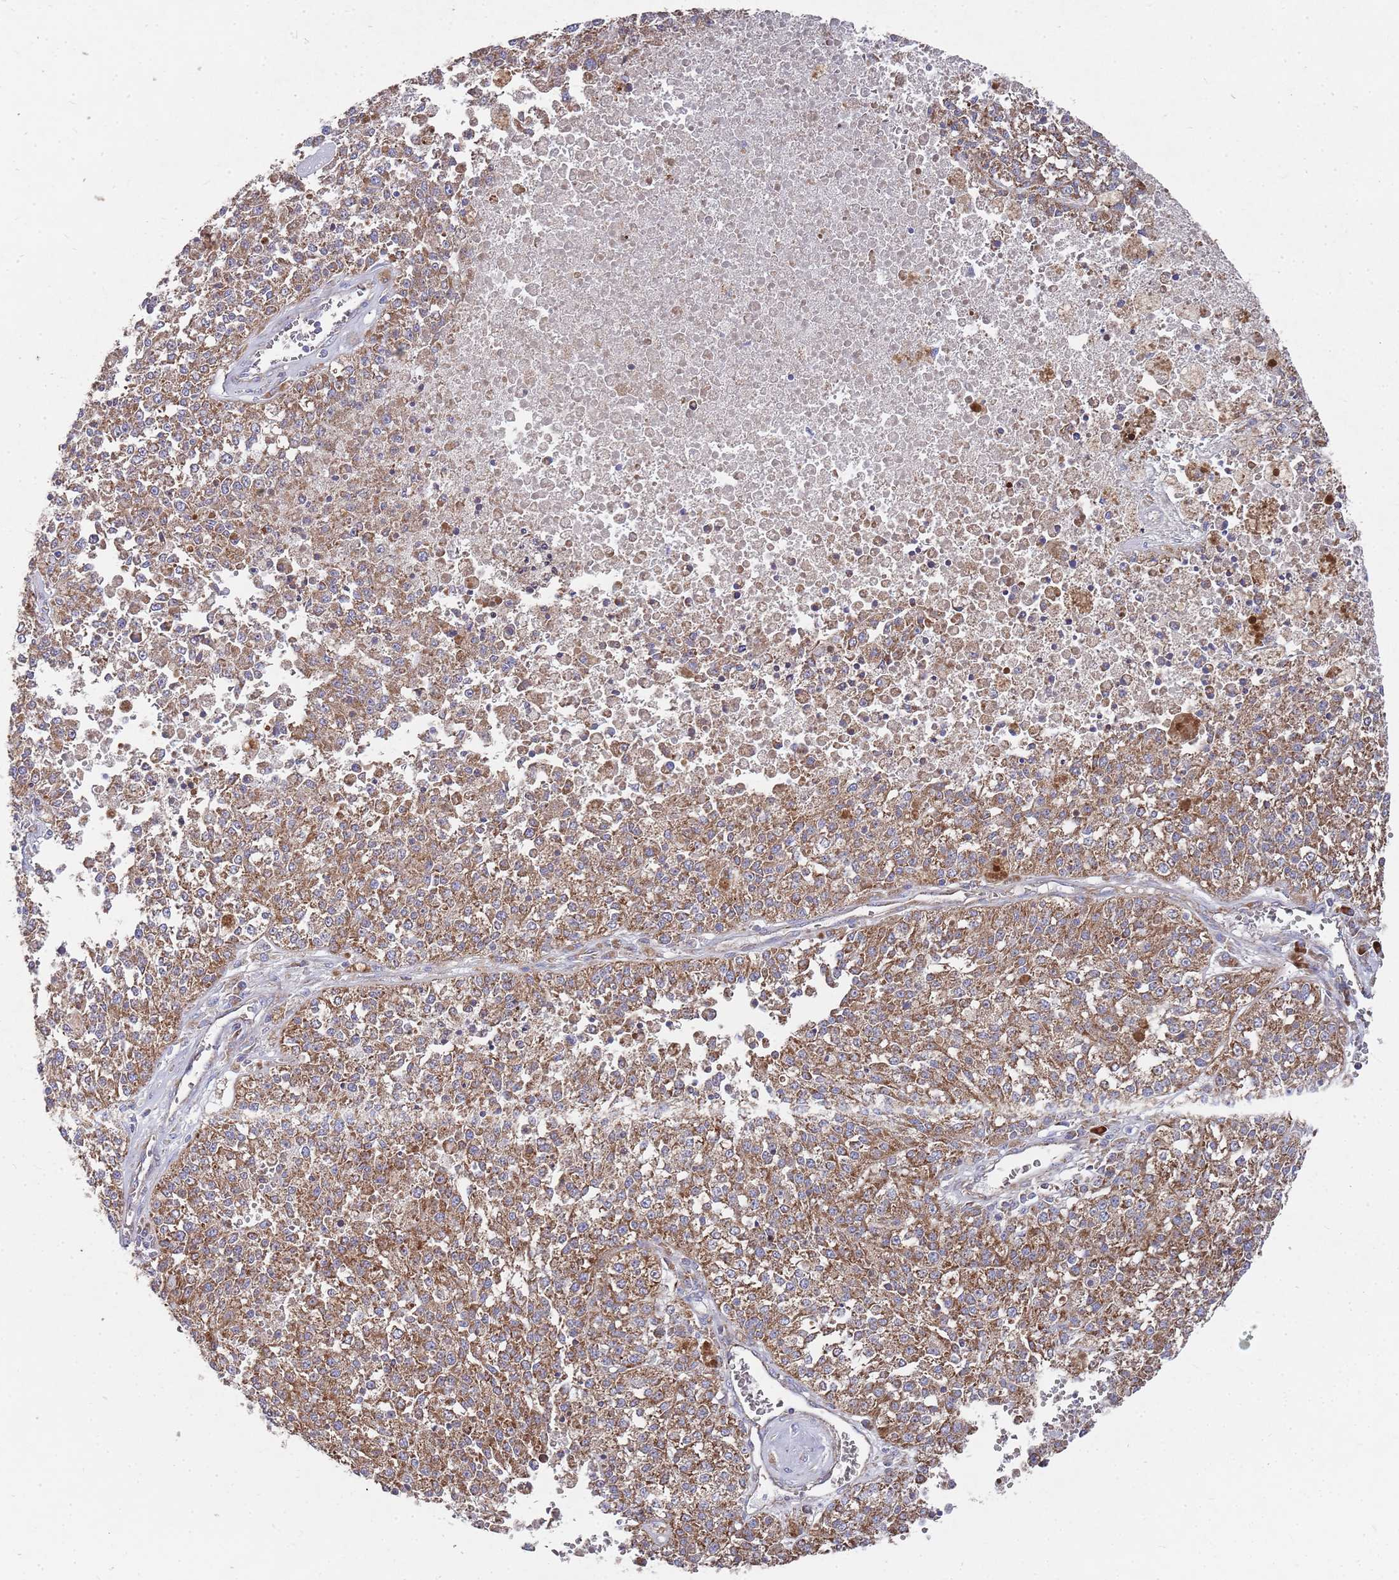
{"staining": {"intensity": "moderate", "quantity": ">75%", "location": "cytoplasmic/membranous"}, "tissue": "melanoma", "cell_type": "Tumor cells", "image_type": "cancer", "snomed": [{"axis": "morphology", "description": "Malignant melanoma, NOS"}, {"axis": "topography", "description": "Skin"}], "caption": "This is an image of immunohistochemistry staining of malignant melanoma, which shows moderate staining in the cytoplasmic/membranous of tumor cells.", "gene": "WDFY3", "patient": {"sex": "female", "age": 64}}